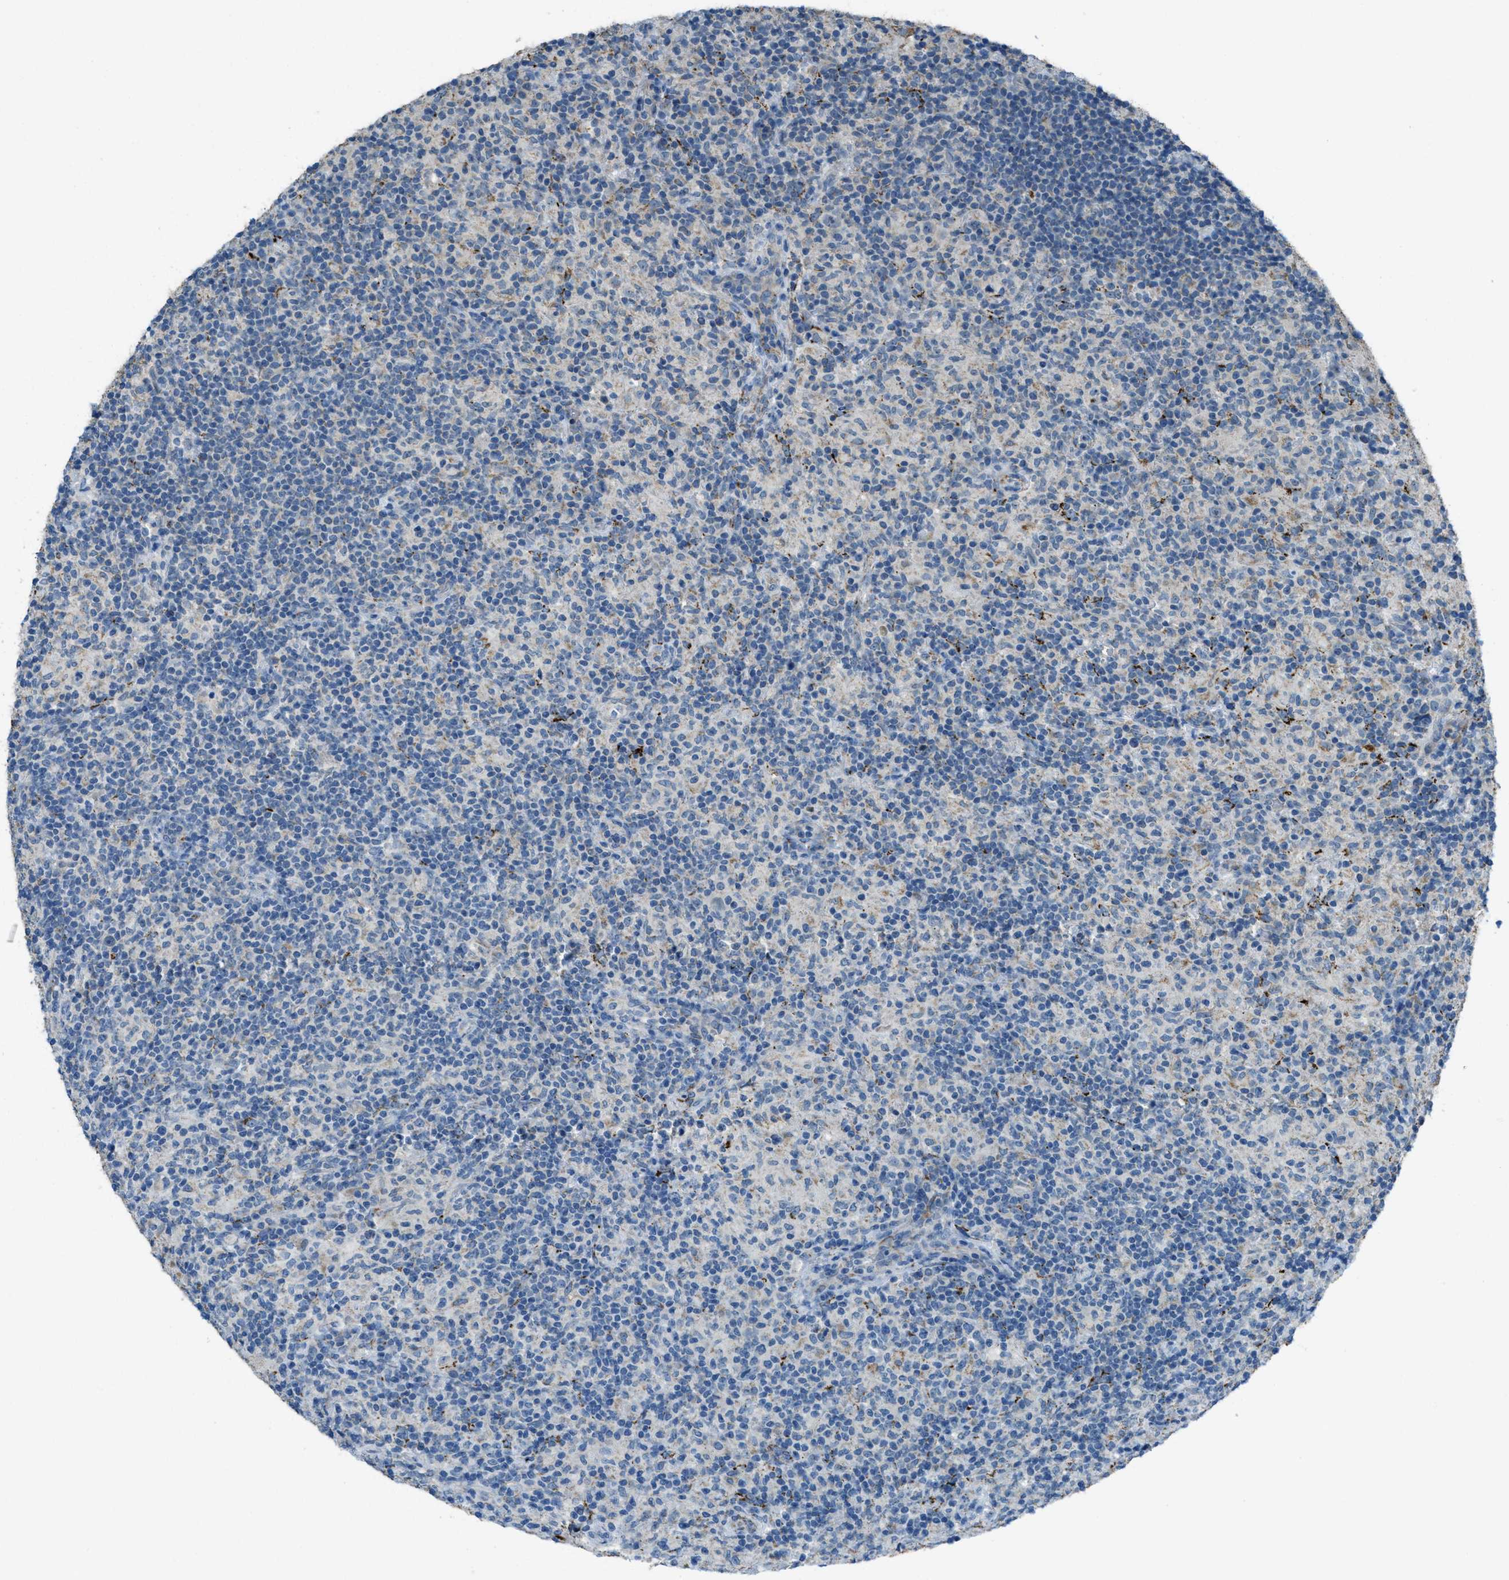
{"staining": {"intensity": "negative", "quantity": "none", "location": "none"}, "tissue": "lymphoma", "cell_type": "Tumor cells", "image_type": "cancer", "snomed": [{"axis": "morphology", "description": "Hodgkin's disease, NOS"}, {"axis": "topography", "description": "Lymph node"}], "caption": "DAB (3,3'-diaminobenzidine) immunohistochemical staining of human Hodgkin's disease demonstrates no significant staining in tumor cells. (Stains: DAB IHC with hematoxylin counter stain, Microscopy: brightfield microscopy at high magnification).", "gene": "CDON", "patient": {"sex": "male", "age": 70}}